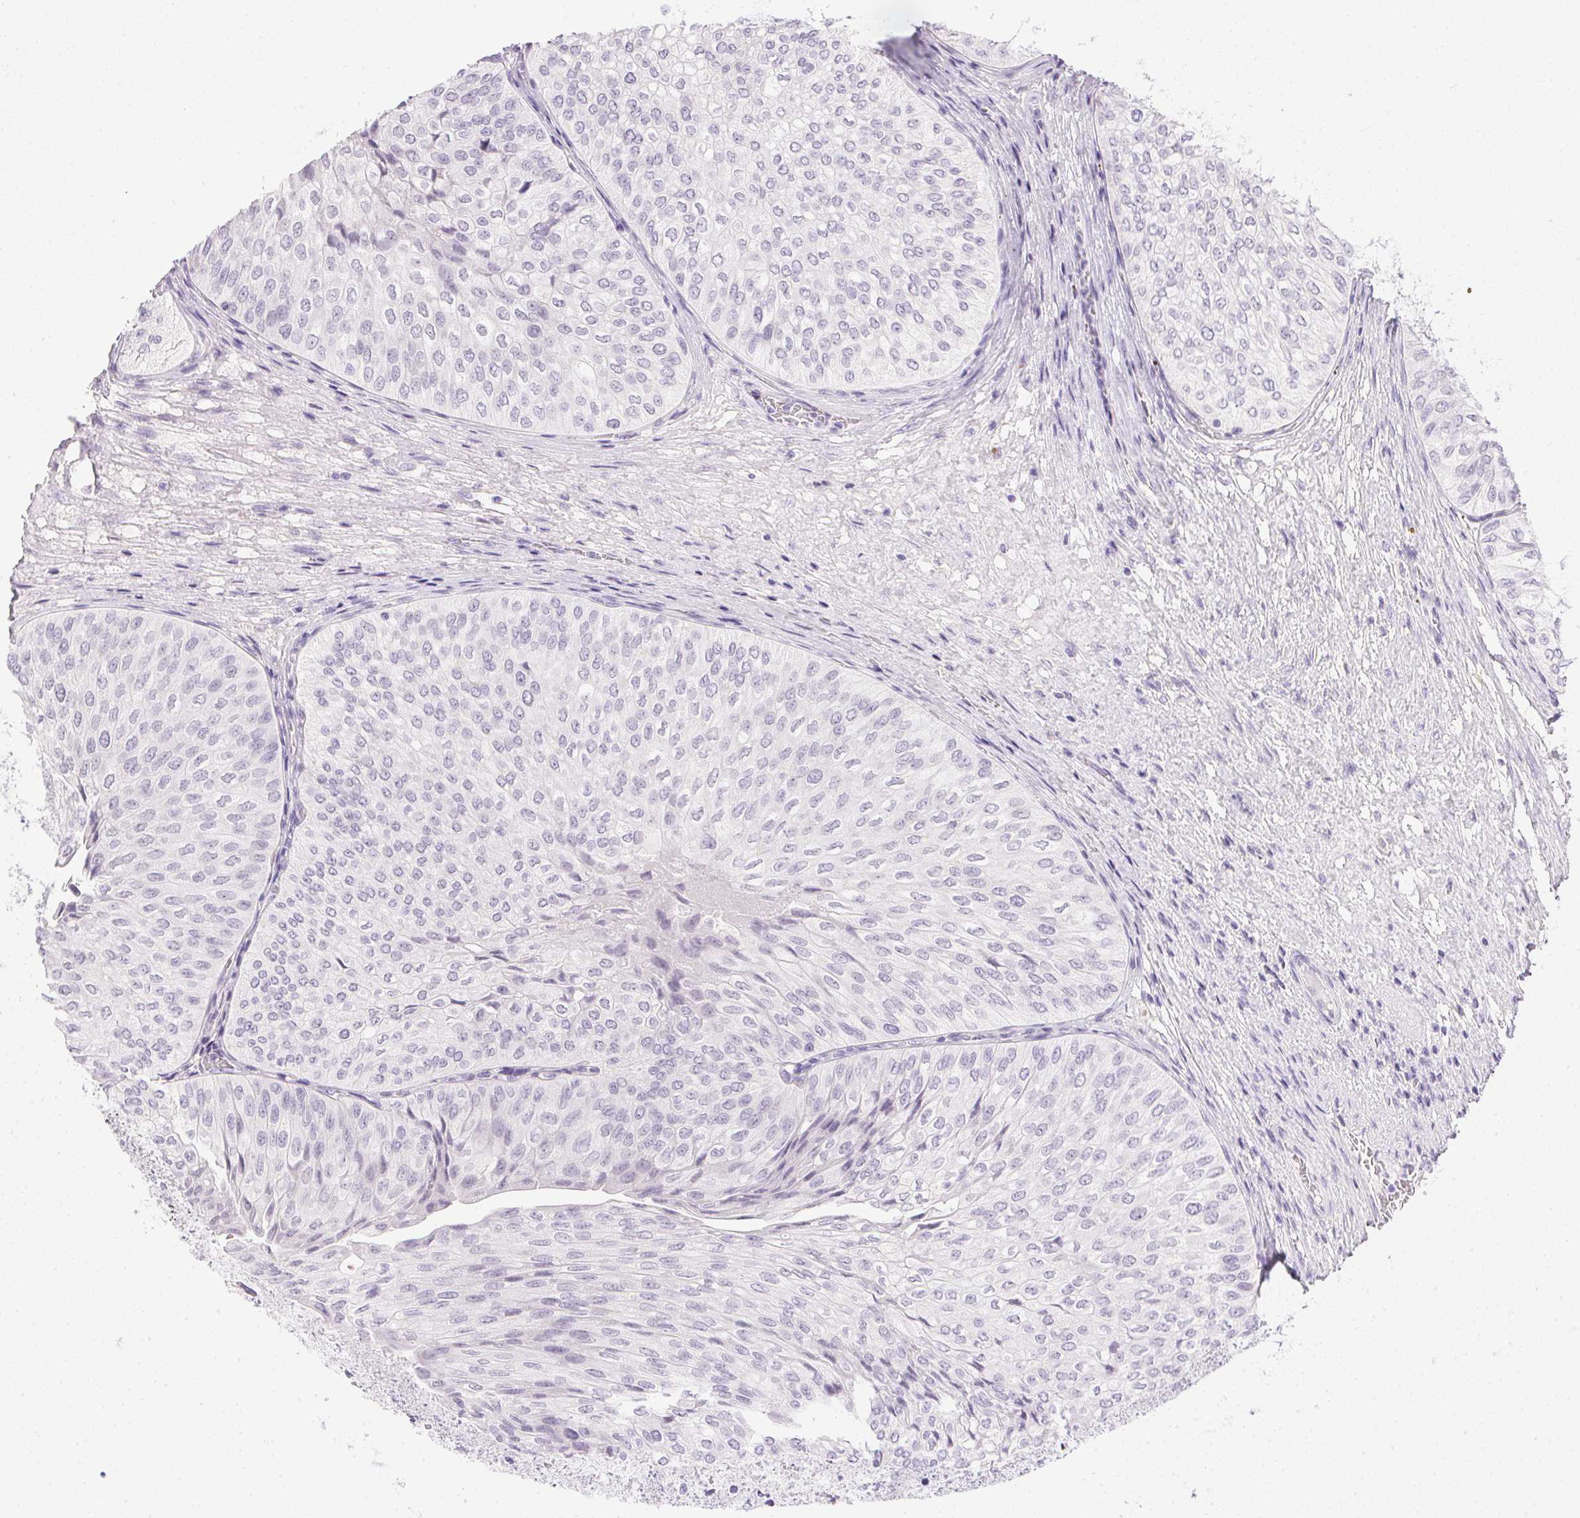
{"staining": {"intensity": "negative", "quantity": "none", "location": "none"}, "tissue": "urothelial cancer", "cell_type": "Tumor cells", "image_type": "cancer", "snomed": [{"axis": "morphology", "description": "Urothelial carcinoma, NOS"}, {"axis": "topography", "description": "Urinary bladder"}], "caption": "This is an immunohistochemistry histopathology image of transitional cell carcinoma. There is no positivity in tumor cells.", "gene": "PRL", "patient": {"sex": "male", "age": 62}}